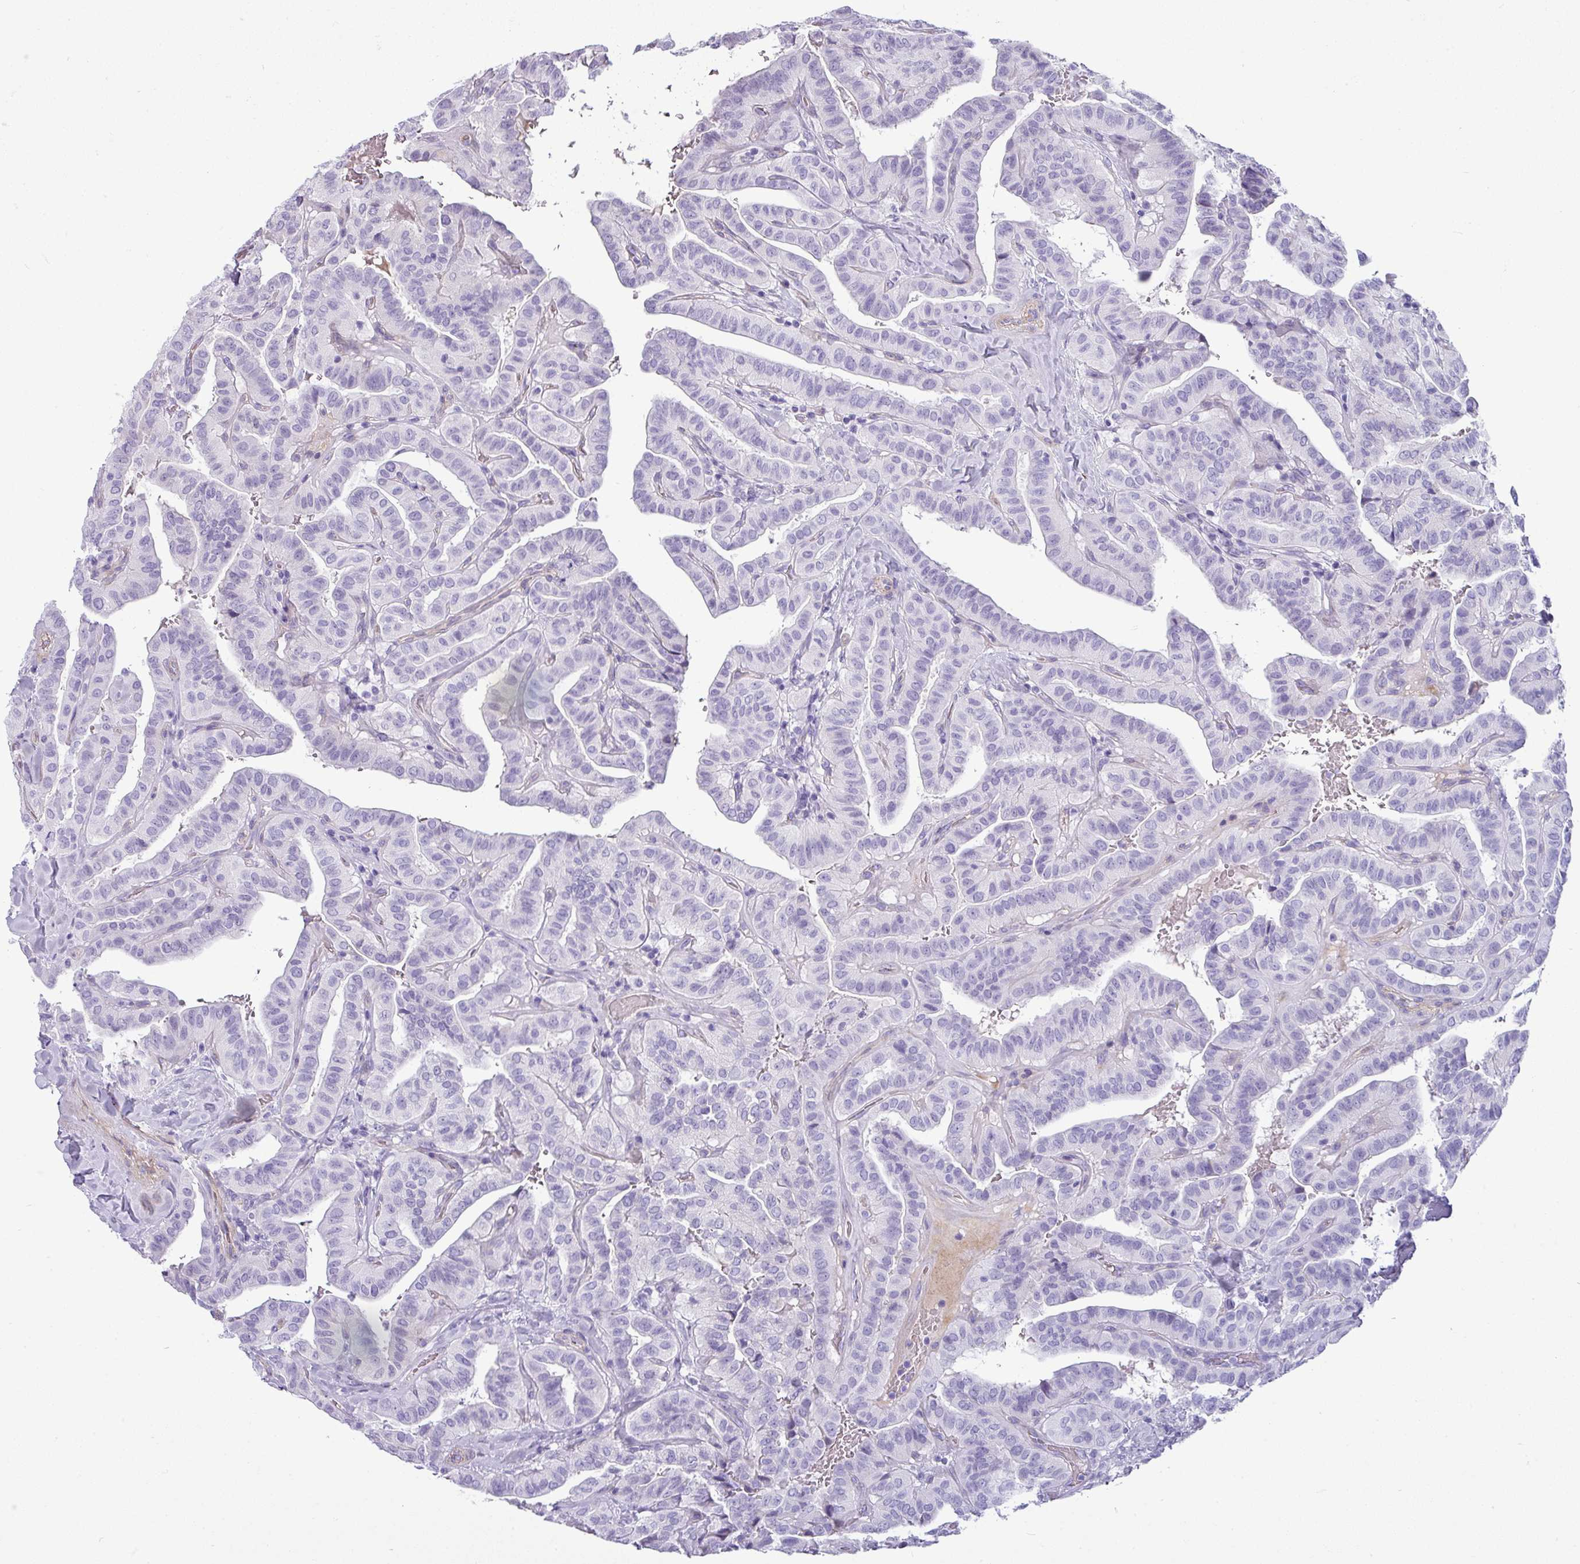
{"staining": {"intensity": "negative", "quantity": "none", "location": "none"}, "tissue": "thyroid cancer", "cell_type": "Tumor cells", "image_type": "cancer", "snomed": [{"axis": "morphology", "description": "Papillary adenocarcinoma, NOS"}, {"axis": "topography", "description": "Thyroid gland"}], "caption": "This is an immunohistochemistry micrograph of human thyroid cancer (papillary adenocarcinoma). There is no positivity in tumor cells.", "gene": "VCX2", "patient": {"sex": "male", "age": 77}}